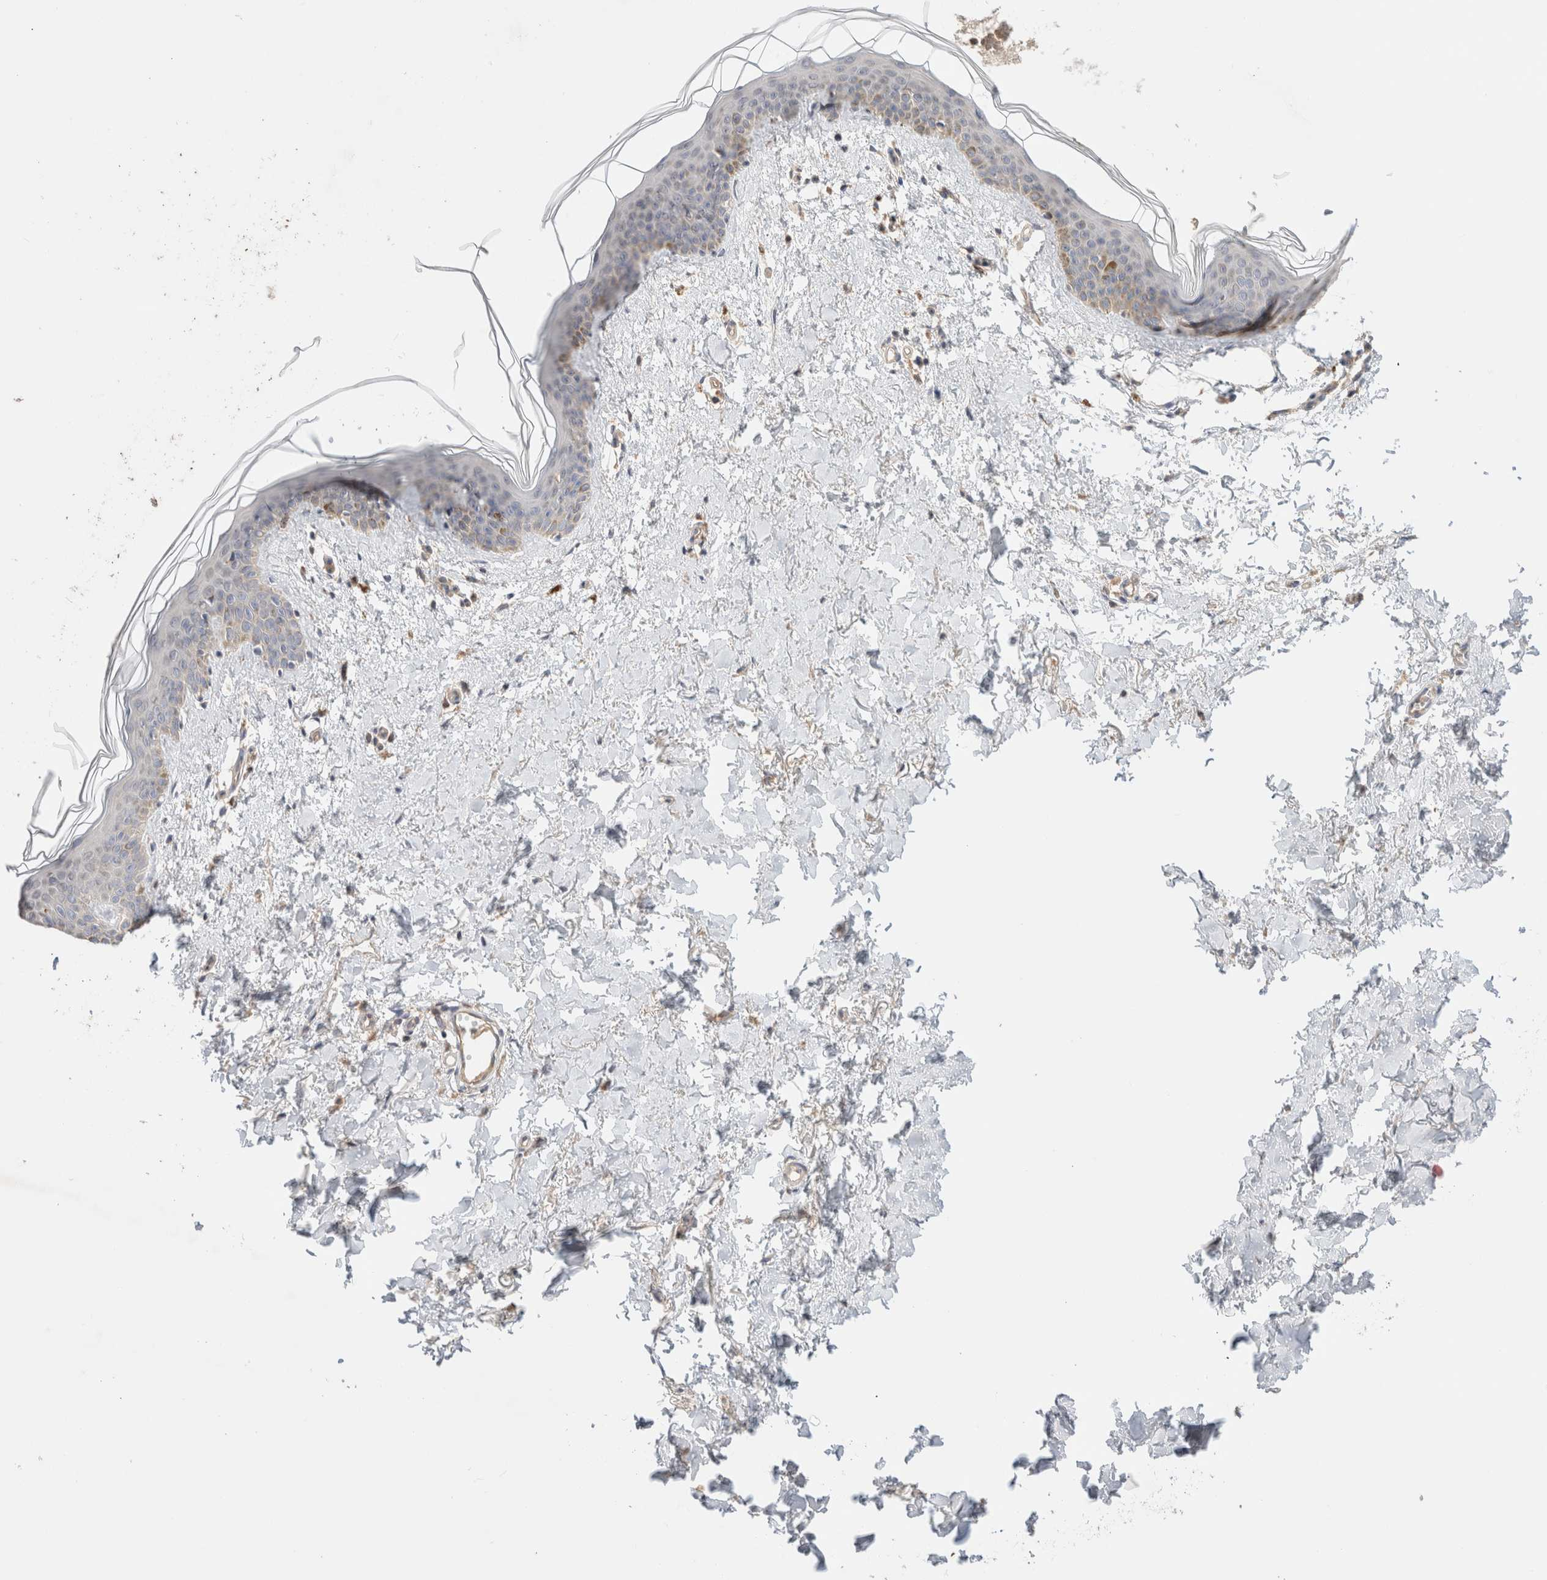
{"staining": {"intensity": "weak", "quantity": "25%-75%", "location": "cytoplasmic/membranous"}, "tissue": "skin", "cell_type": "Fibroblasts", "image_type": "normal", "snomed": [{"axis": "morphology", "description": "Normal tissue, NOS"}, {"axis": "topography", "description": "Skin"}], "caption": "DAB immunohistochemical staining of benign human skin reveals weak cytoplasmic/membranous protein expression in approximately 25%-75% of fibroblasts.", "gene": "B3GNTL1", "patient": {"sex": "female", "age": 46}}